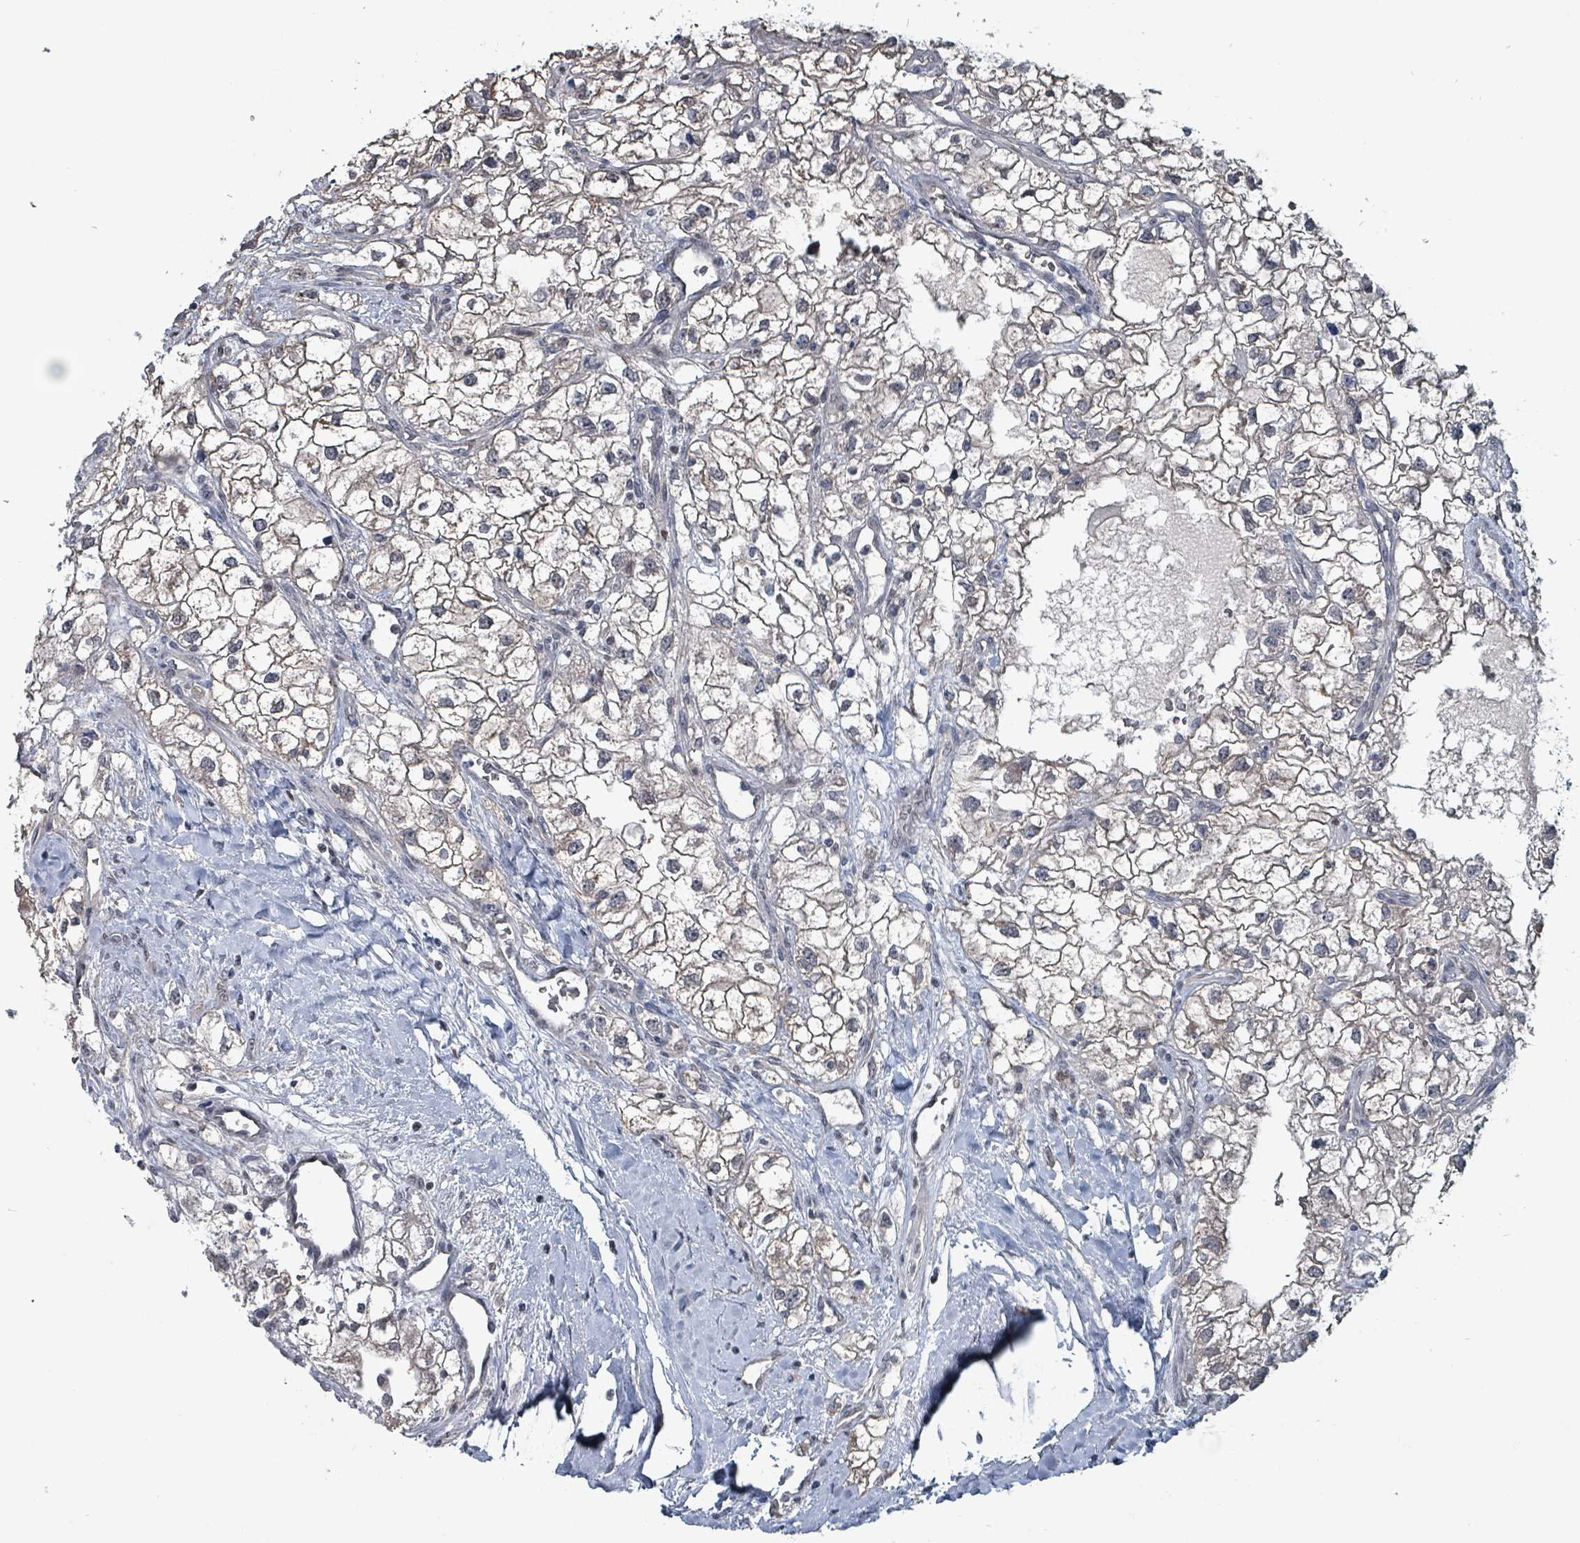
{"staining": {"intensity": "weak", "quantity": "<25%", "location": "cytoplasmic/membranous"}, "tissue": "renal cancer", "cell_type": "Tumor cells", "image_type": "cancer", "snomed": [{"axis": "morphology", "description": "Adenocarcinoma, NOS"}, {"axis": "topography", "description": "Kidney"}], "caption": "Immunohistochemistry micrograph of neoplastic tissue: renal adenocarcinoma stained with DAB (3,3'-diaminobenzidine) reveals no significant protein staining in tumor cells.", "gene": "BIVM", "patient": {"sex": "male", "age": 59}}